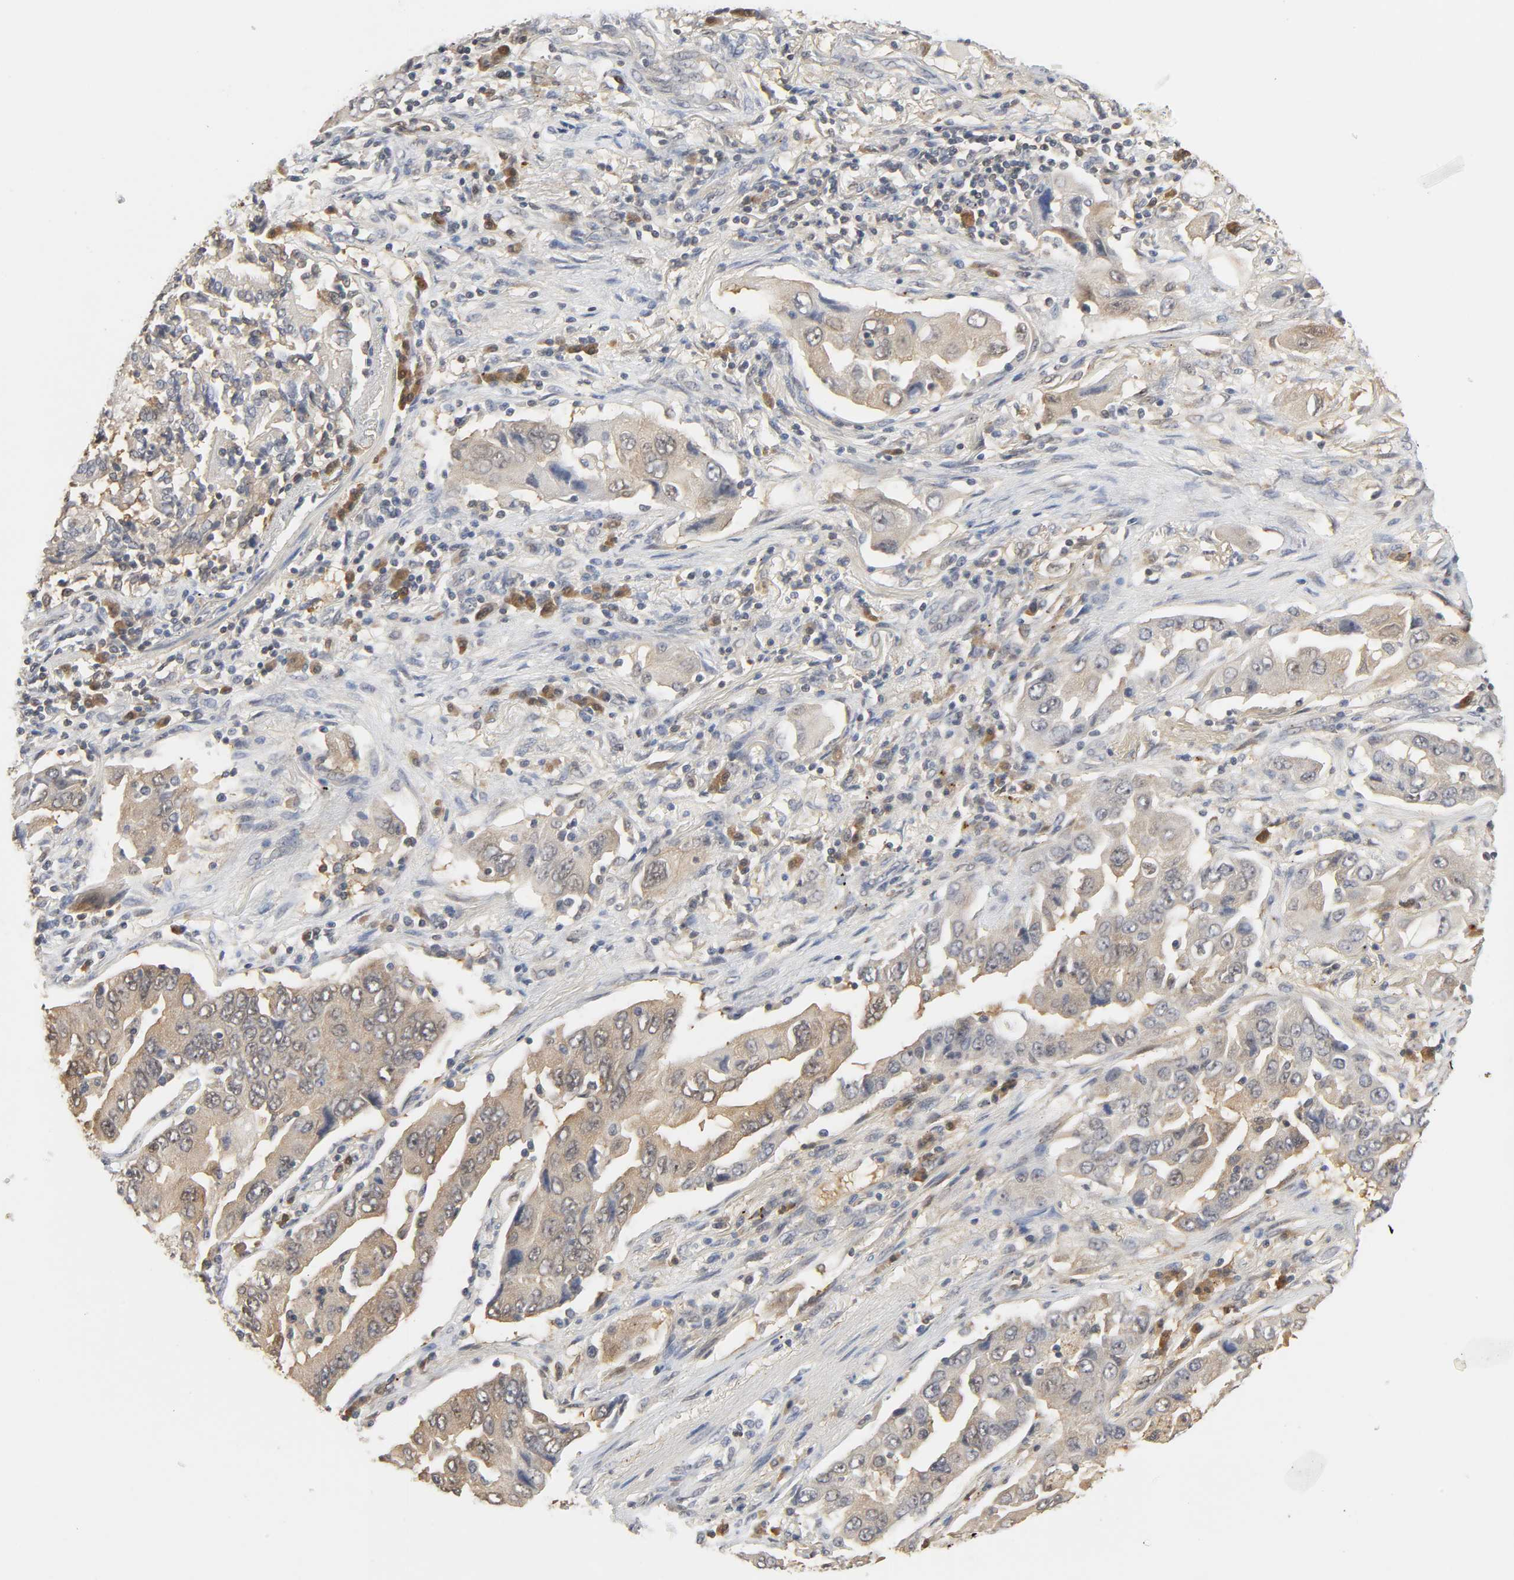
{"staining": {"intensity": "negative", "quantity": "none", "location": "none"}, "tissue": "lung cancer", "cell_type": "Tumor cells", "image_type": "cancer", "snomed": [{"axis": "morphology", "description": "Adenocarcinoma, NOS"}, {"axis": "topography", "description": "Lung"}], "caption": "This is an IHC image of lung cancer (adenocarcinoma). There is no positivity in tumor cells.", "gene": "MIF", "patient": {"sex": "female", "age": 65}}